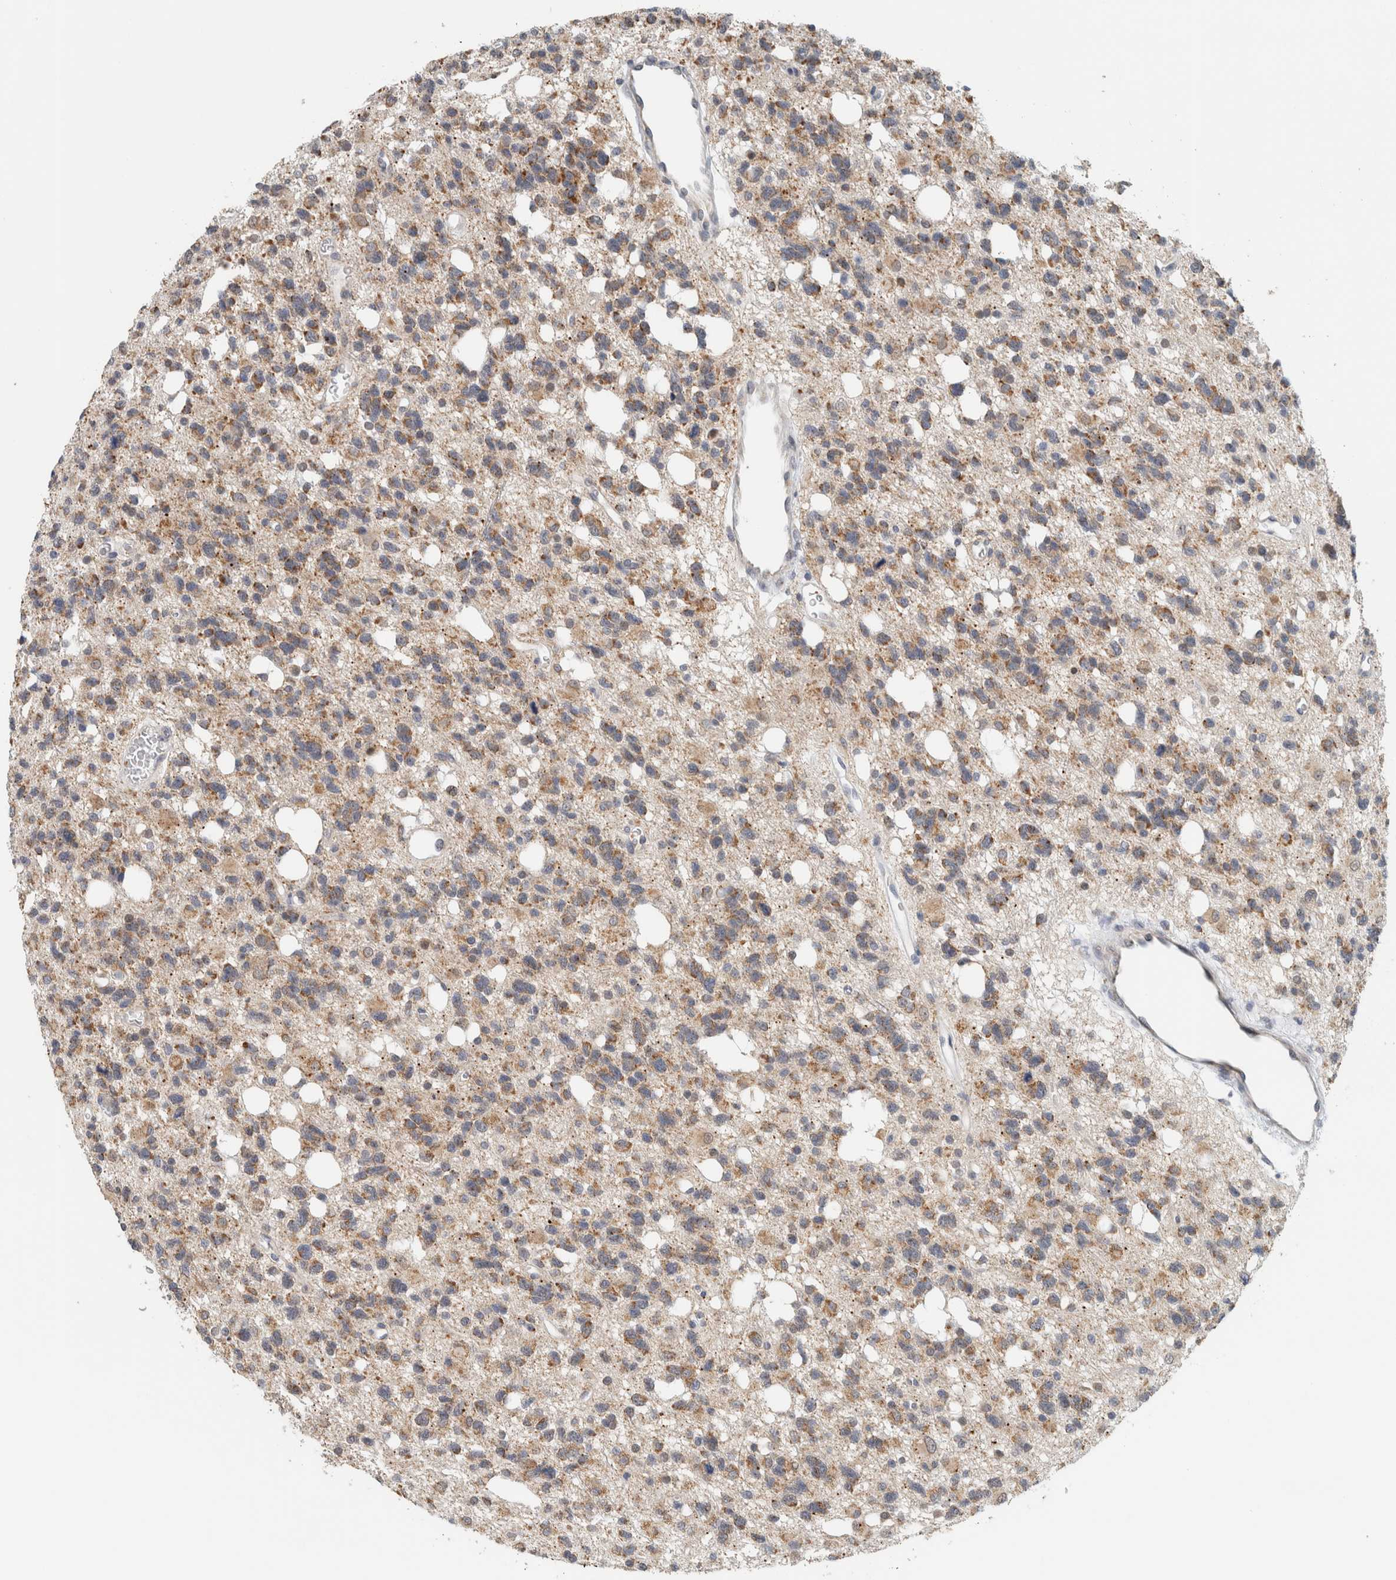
{"staining": {"intensity": "moderate", "quantity": ">75%", "location": "cytoplasmic/membranous"}, "tissue": "glioma", "cell_type": "Tumor cells", "image_type": "cancer", "snomed": [{"axis": "morphology", "description": "Glioma, malignant, High grade"}, {"axis": "topography", "description": "Brain"}], "caption": "High-magnification brightfield microscopy of malignant glioma (high-grade) stained with DAB (brown) and counterstained with hematoxylin (blue). tumor cells exhibit moderate cytoplasmic/membranous staining is seen in about>75% of cells.", "gene": "CRAT", "patient": {"sex": "female", "age": 62}}